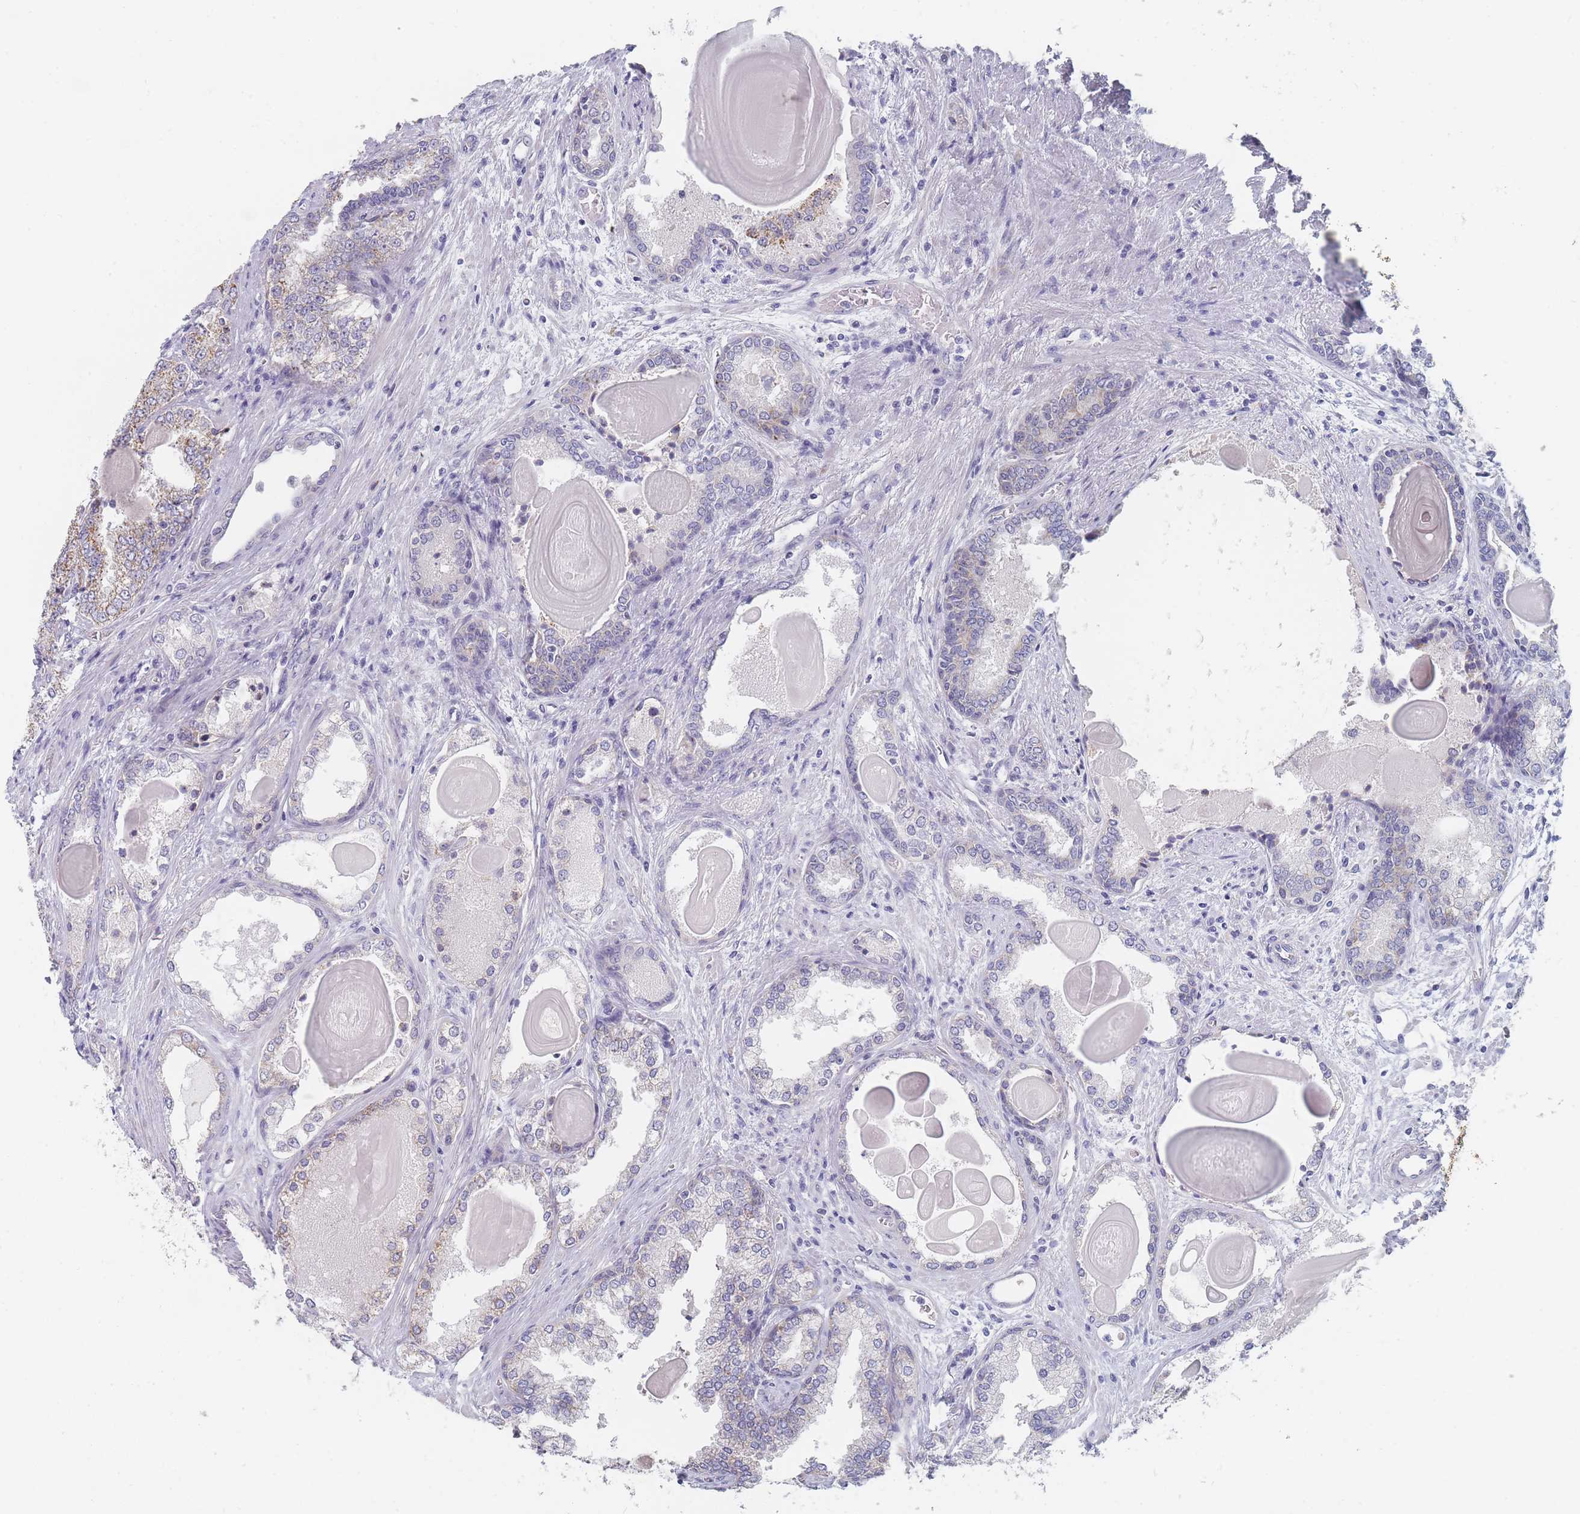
{"staining": {"intensity": "weak", "quantity": "25%-75%", "location": "cytoplasmic/membranous"}, "tissue": "prostate cancer", "cell_type": "Tumor cells", "image_type": "cancer", "snomed": [{"axis": "morphology", "description": "Adenocarcinoma, High grade"}, {"axis": "topography", "description": "Prostate"}], "caption": "DAB (3,3'-diaminobenzidine) immunohistochemical staining of prostate adenocarcinoma (high-grade) displays weak cytoplasmic/membranous protein expression in approximately 25%-75% of tumor cells. Using DAB (brown) and hematoxylin (blue) stains, captured at high magnification using brightfield microscopy.", "gene": "RNF8", "patient": {"sex": "male", "age": 63}}